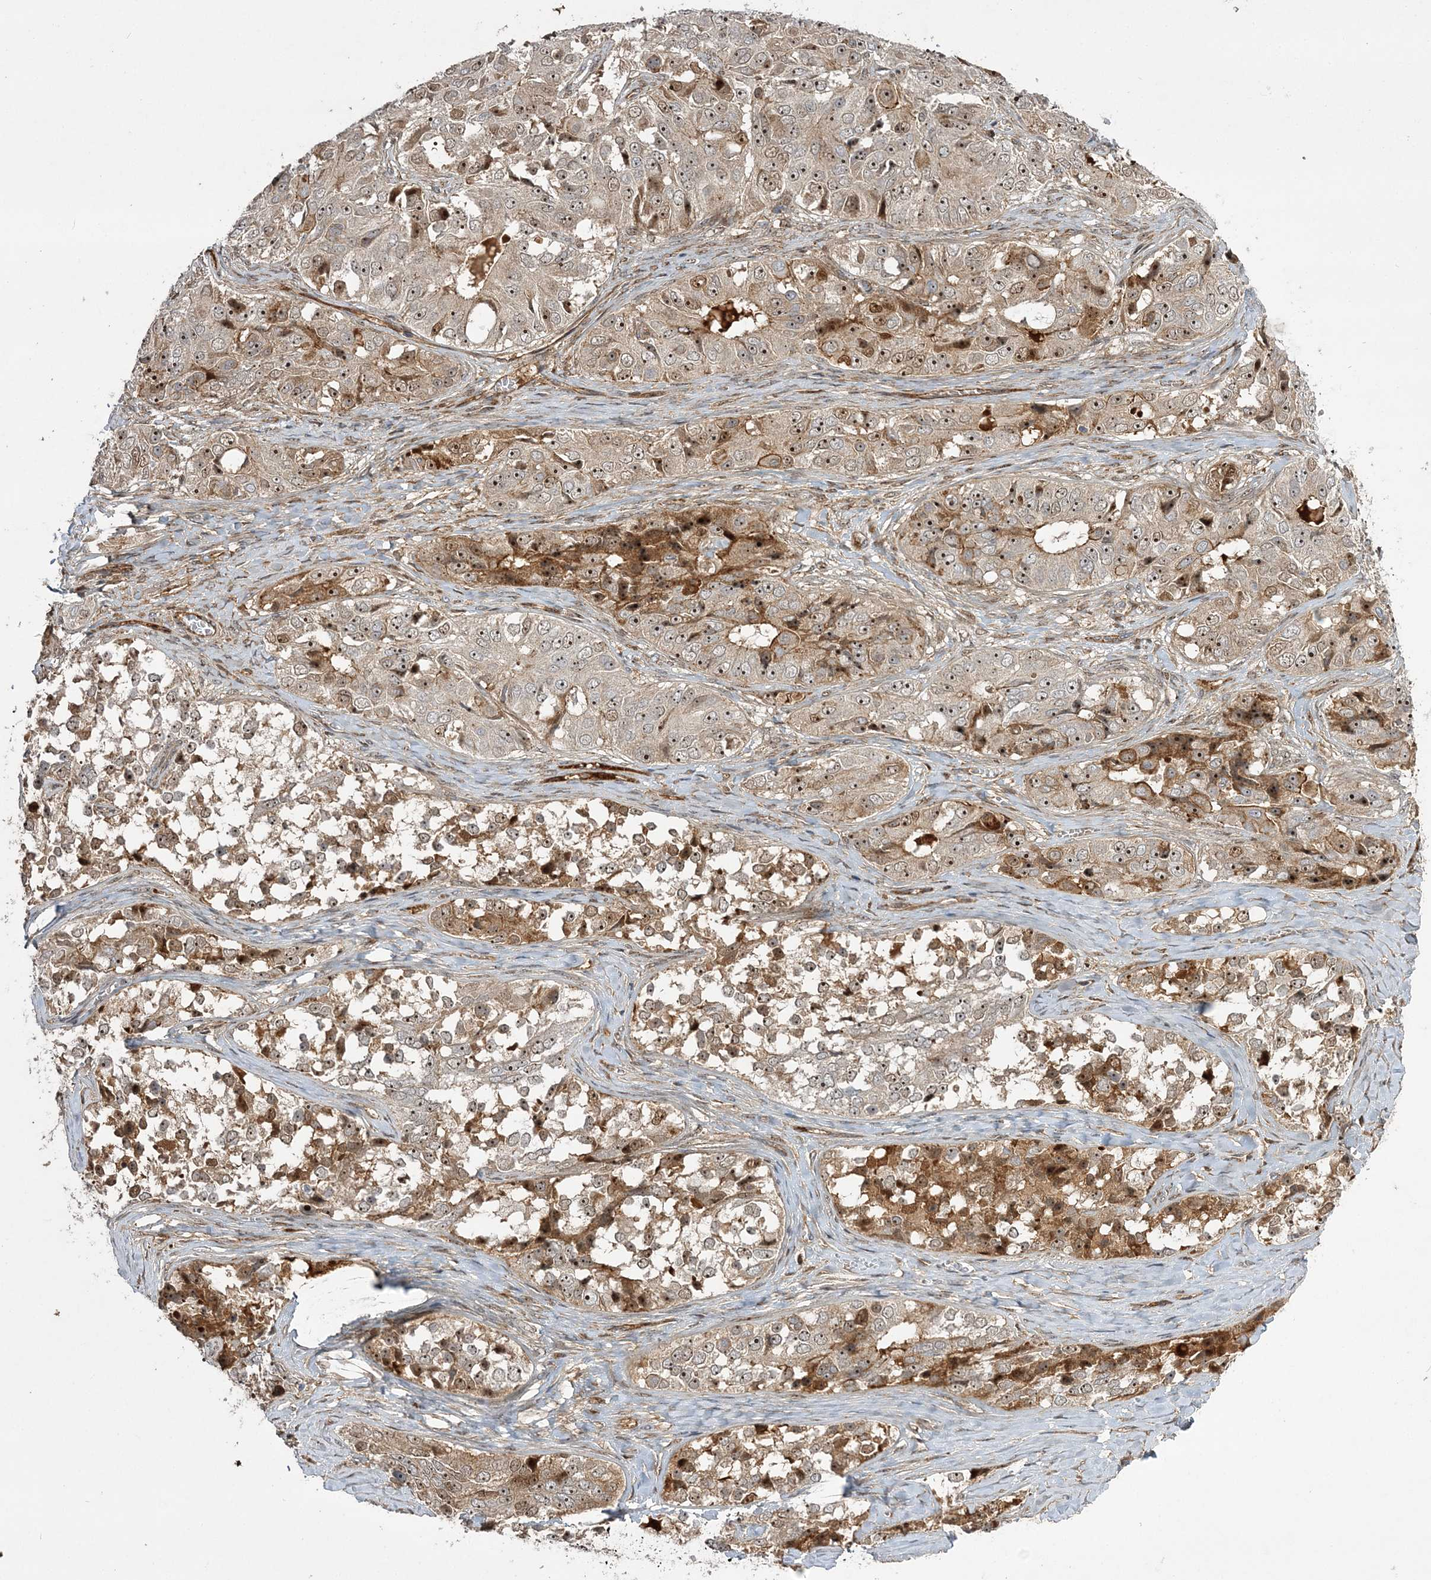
{"staining": {"intensity": "moderate", "quantity": ">75%", "location": "cytoplasmic/membranous,nuclear"}, "tissue": "ovarian cancer", "cell_type": "Tumor cells", "image_type": "cancer", "snomed": [{"axis": "morphology", "description": "Carcinoma, endometroid"}, {"axis": "topography", "description": "Ovary"}], "caption": "A micrograph of endometroid carcinoma (ovarian) stained for a protein exhibits moderate cytoplasmic/membranous and nuclear brown staining in tumor cells.", "gene": "NPM3", "patient": {"sex": "female", "age": 51}}